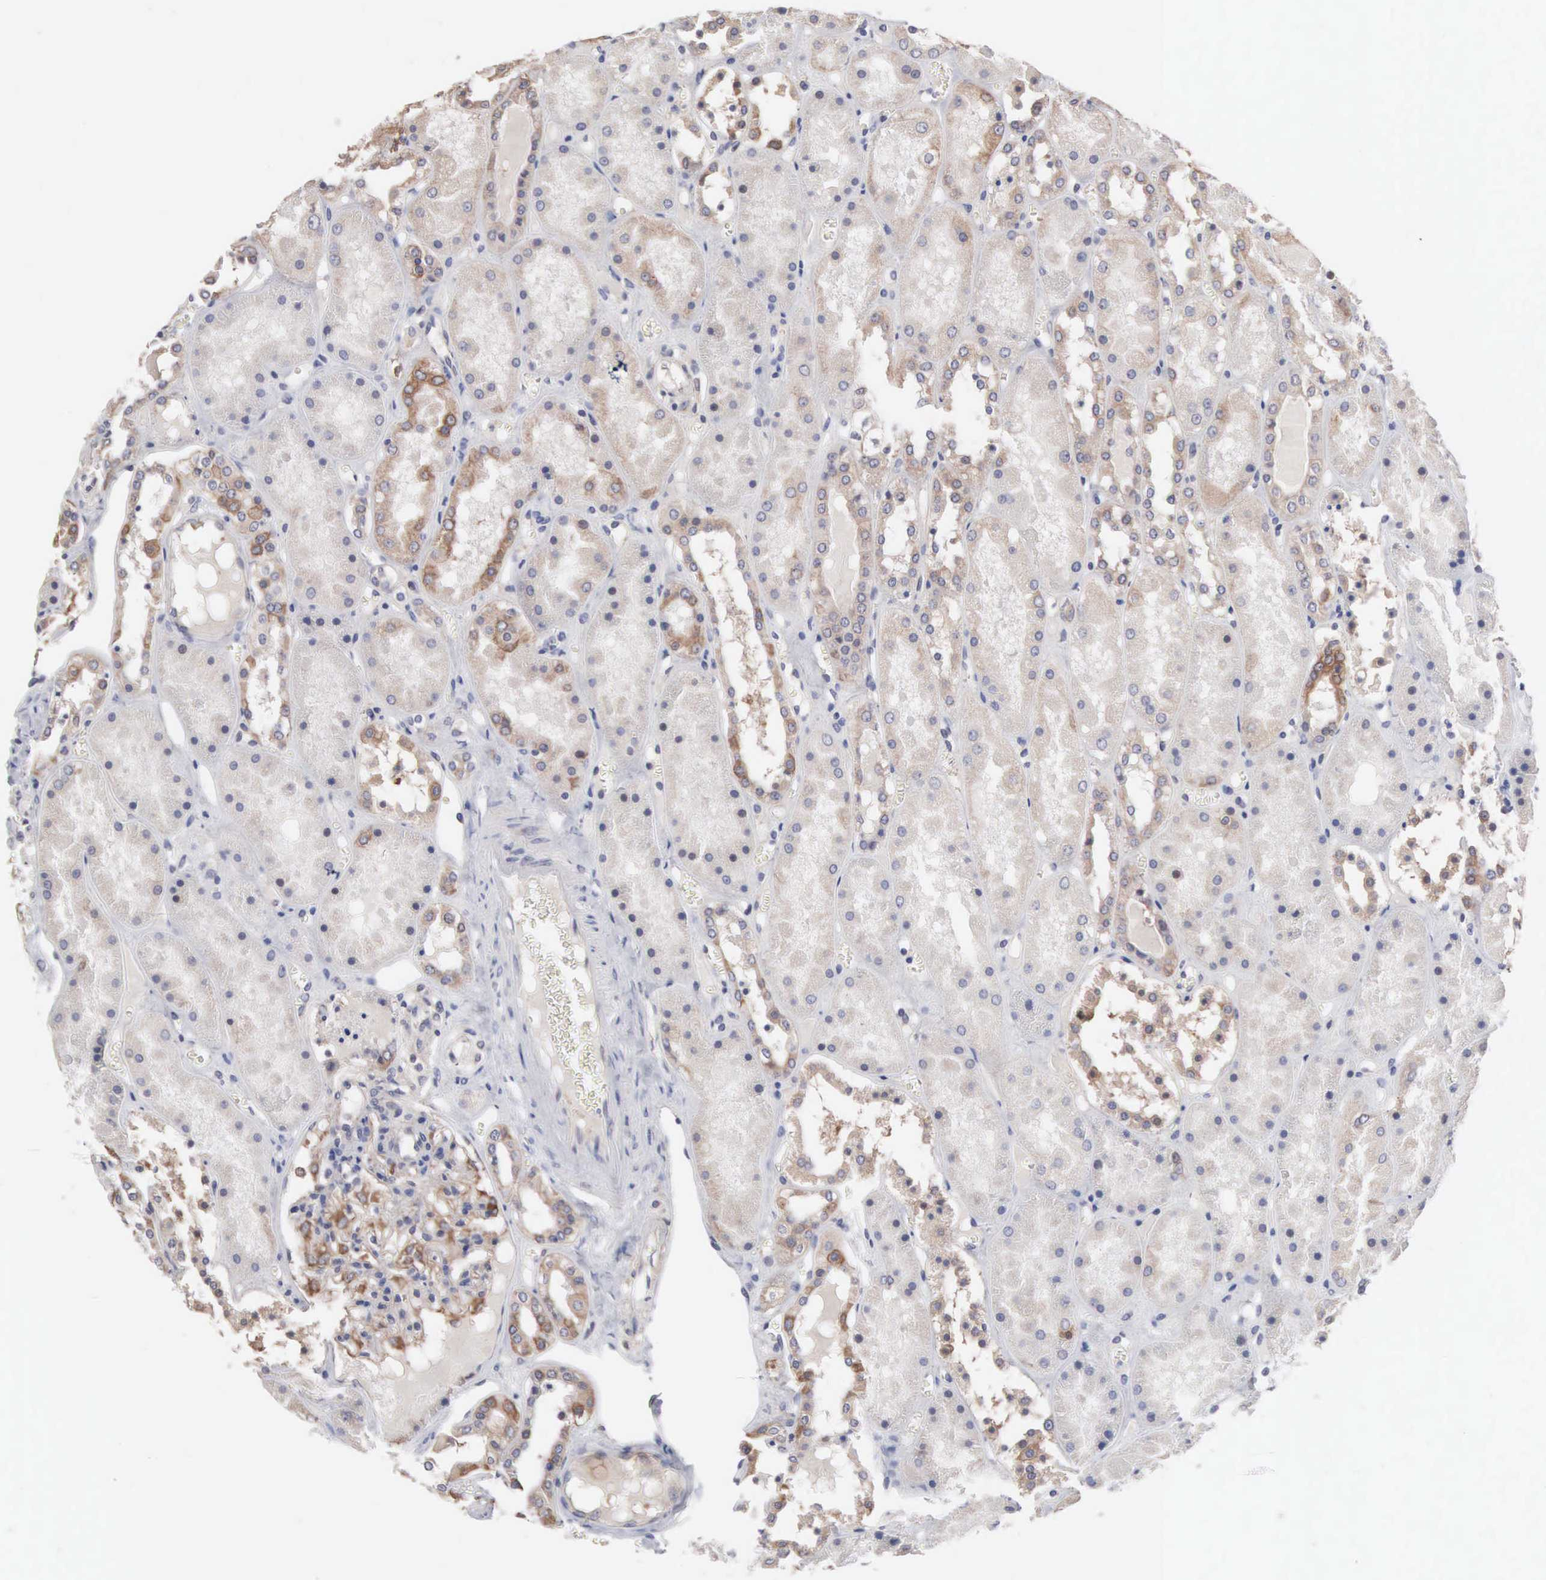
{"staining": {"intensity": "moderate", "quantity": "25%-75%", "location": "cytoplasmic/membranous"}, "tissue": "kidney", "cell_type": "Cells in glomeruli", "image_type": "normal", "snomed": [{"axis": "morphology", "description": "Normal tissue, NOS"}, {"axis": "topography", "description": "Kidney"}], "caption": "Kidney stained with a brown dye displays moderate cytoplasmic/membranous positive positivity in about 25%-75% of cells in glomeruli.", "gene": "INF2", "patient": {"sex": "male", "age": 36}}